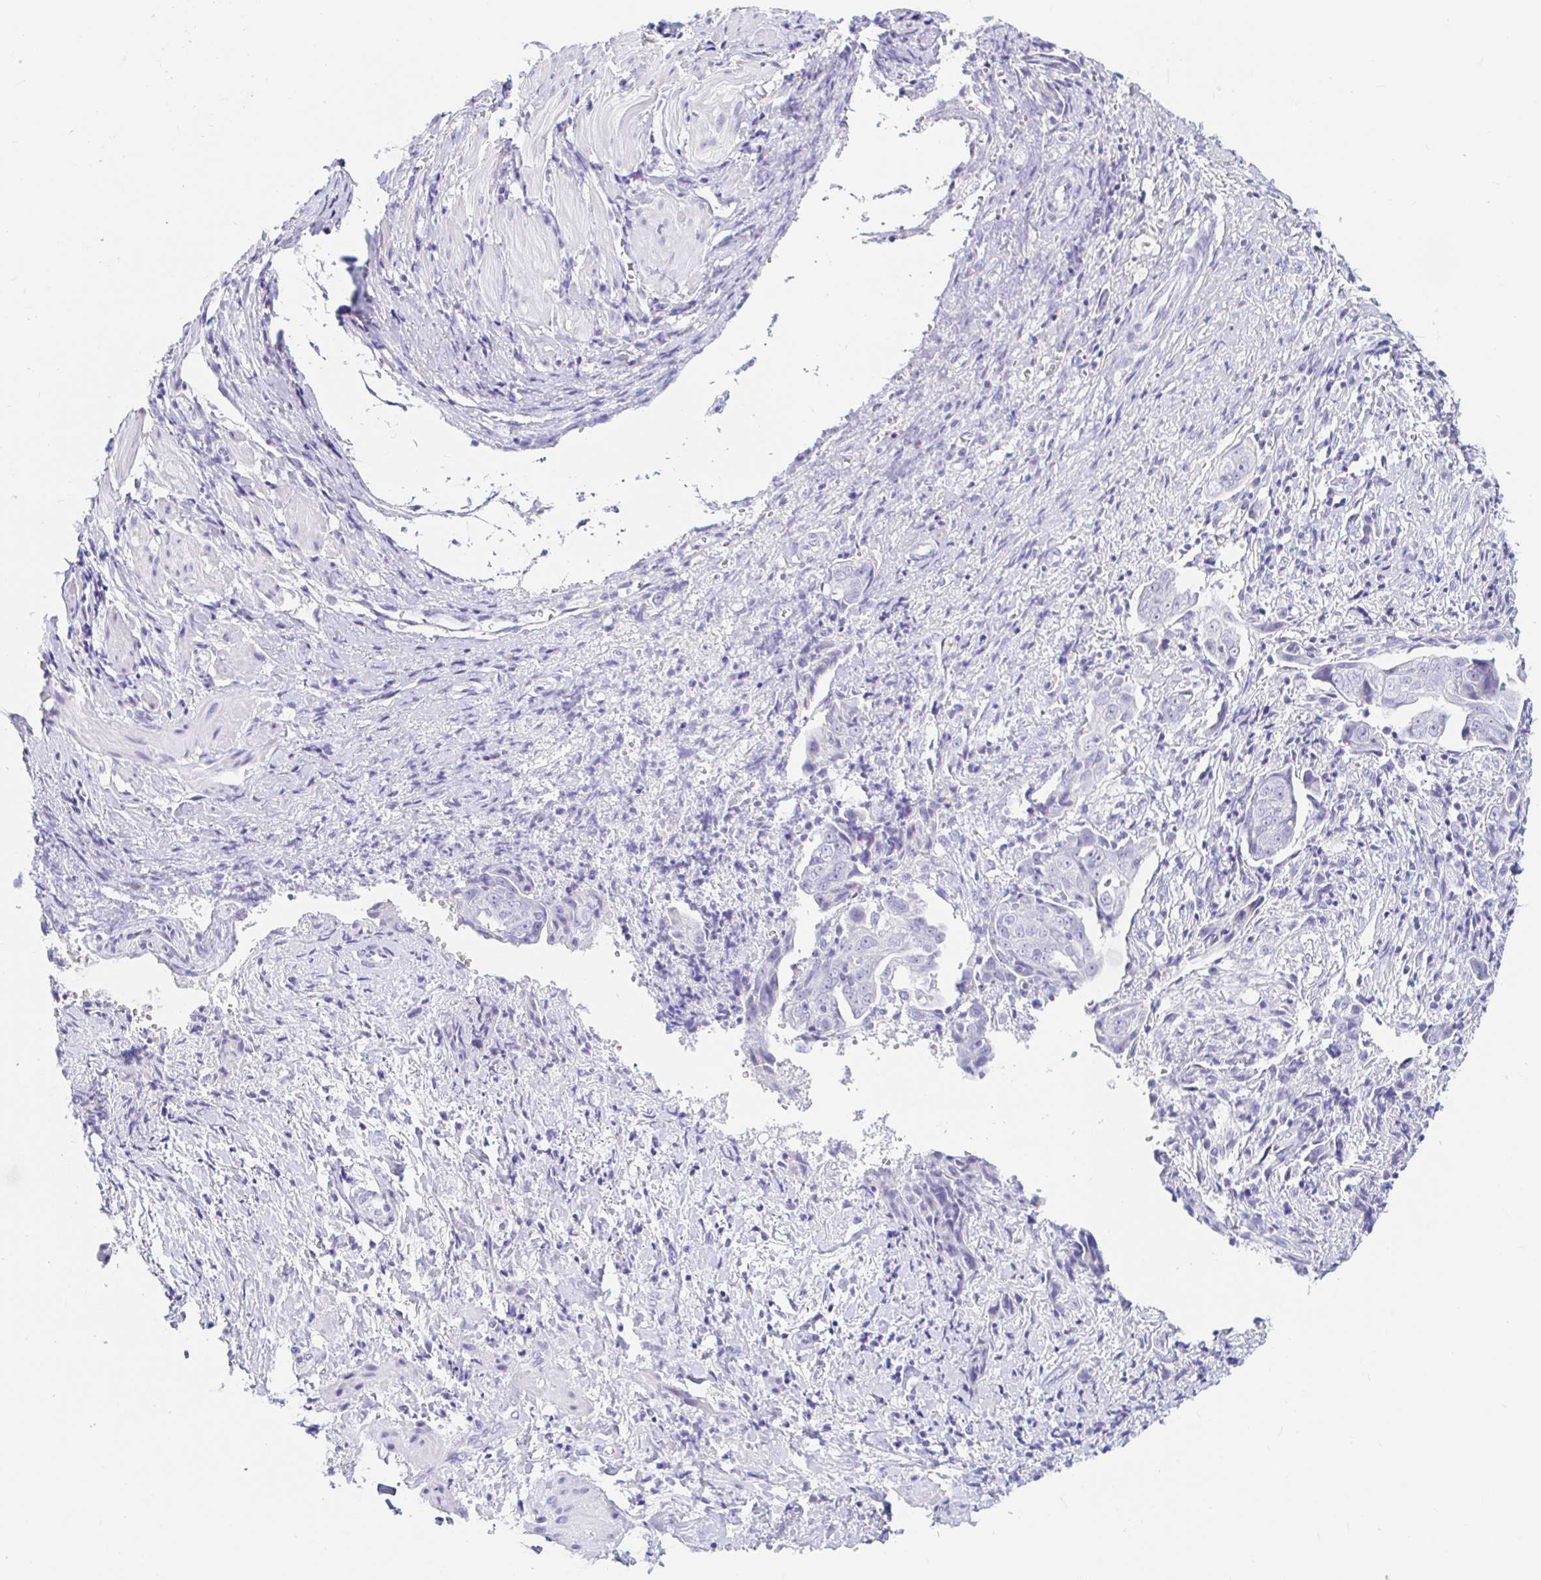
{"staining": {"intensity": "negative", "quantity": "none", "location": "none"}, "tissue": "ovarian cancer", "cell_type": "Tumor cells", "image_type": "cancer", "snomed": [{"axis": "morphology", "description": "Carcinoma, endometroid"}, {"axis": "topography", "description": "Ovary"}], "caption": "Immunohistochemistry (IHC) of human endometroid carcinoma (ovarian) exhibits no expression in tumor cells.", "gene": "TEX44", "patient": {"sex": "female", "age": 70}}